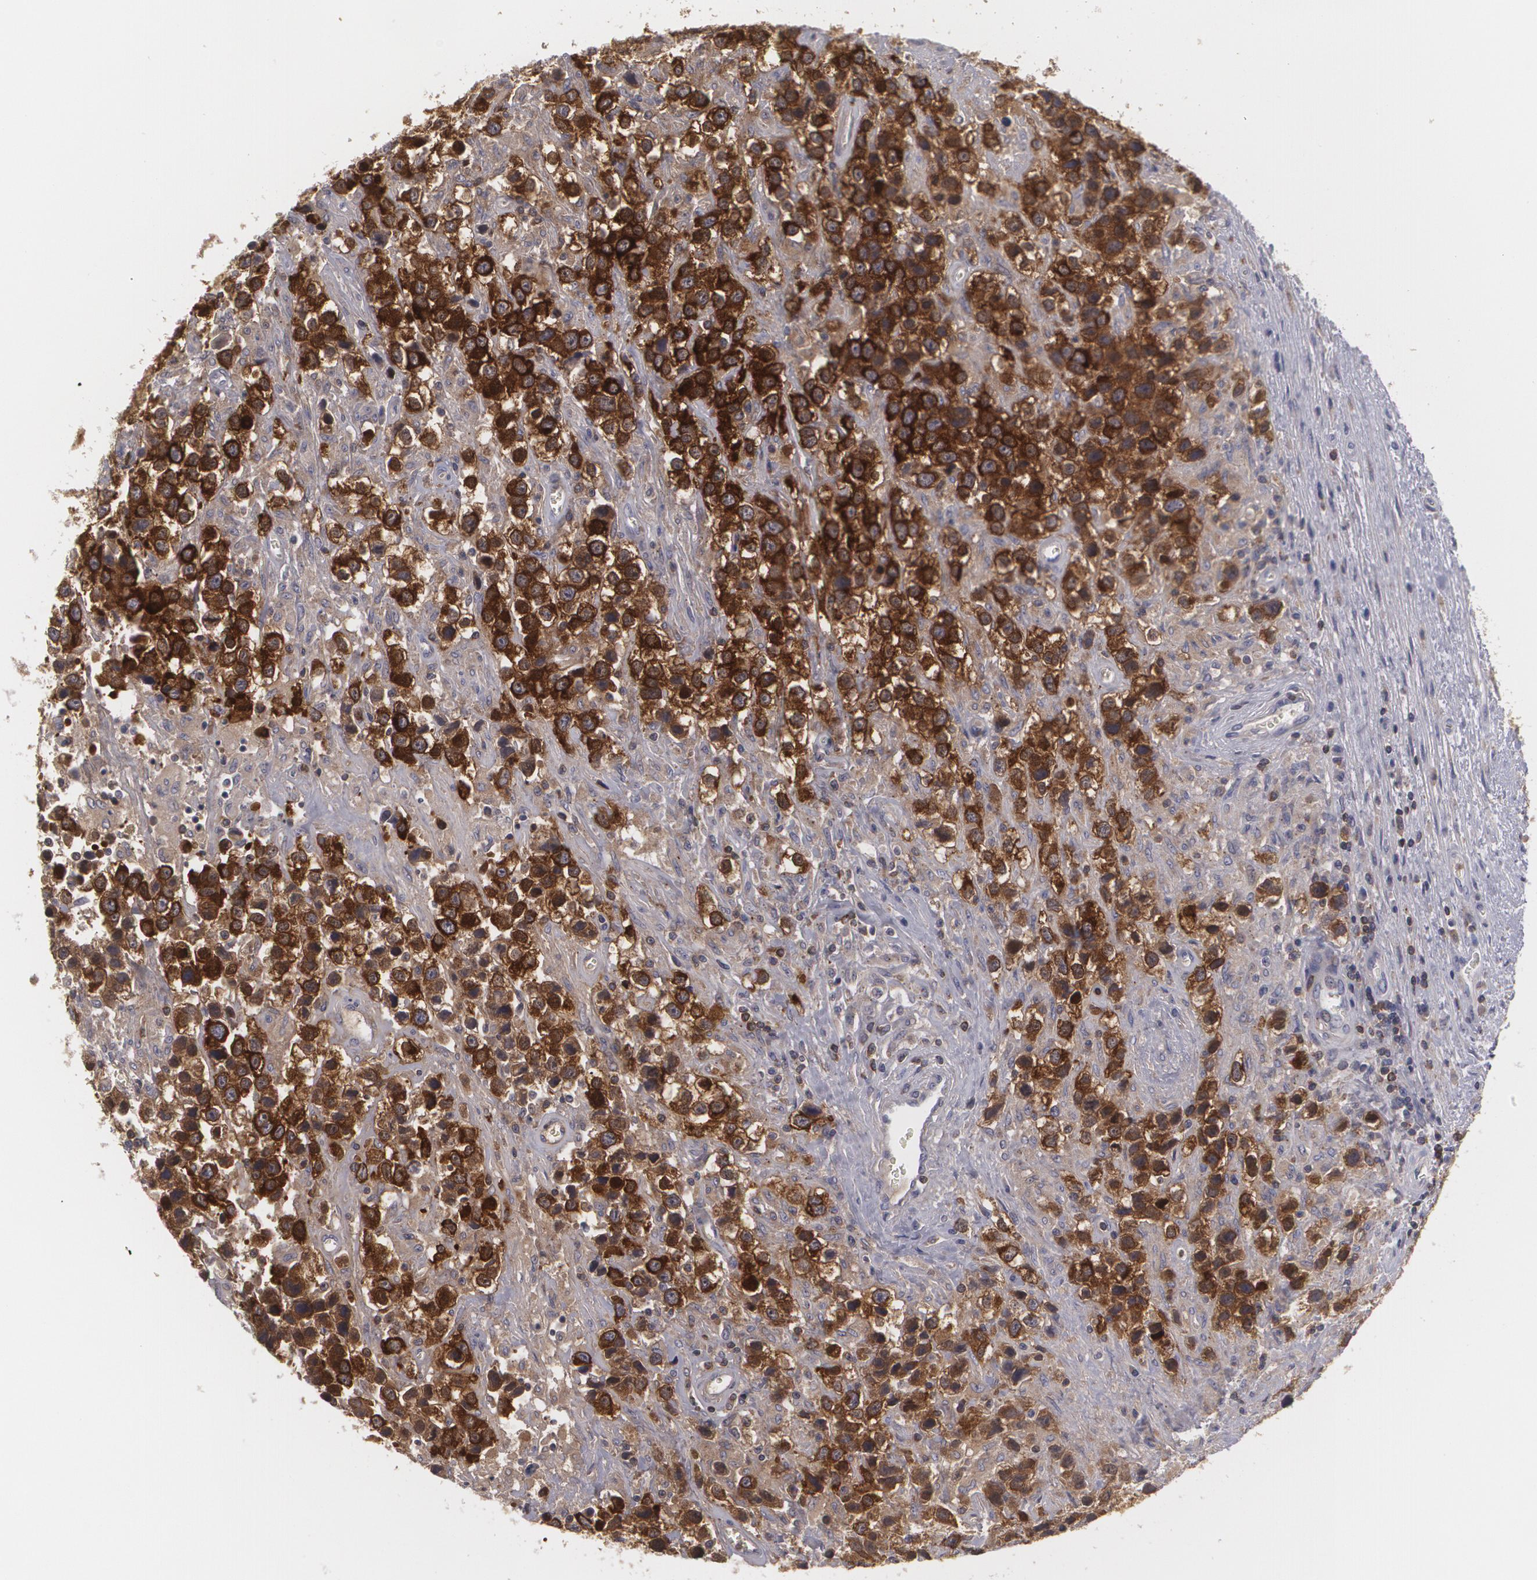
{"staining": {"intensity": "strong", "quantity": ">75%", "location": "cytoplasmic/membranous"}, "tissue": "testis cancer", "cell_type": "Tumor cells", "image_type": "cancer", "snomed": [{"axis": "morphology", "description": "Seminoma, NOS"}, {"axis": "topography", "description": "Testis"}], "caption": "Immunohistochemical staining of seminoma (testis) exhibits strong cytoplasmic/membranous protein positivity in approximately >75% of tumor cells. Using DAB (brown) and hematoxylin (blue) stains, captured at high magnification using brightfield microscopy.", "gene": "BIN1", "patient": {"sex": "male", "age": 43}}